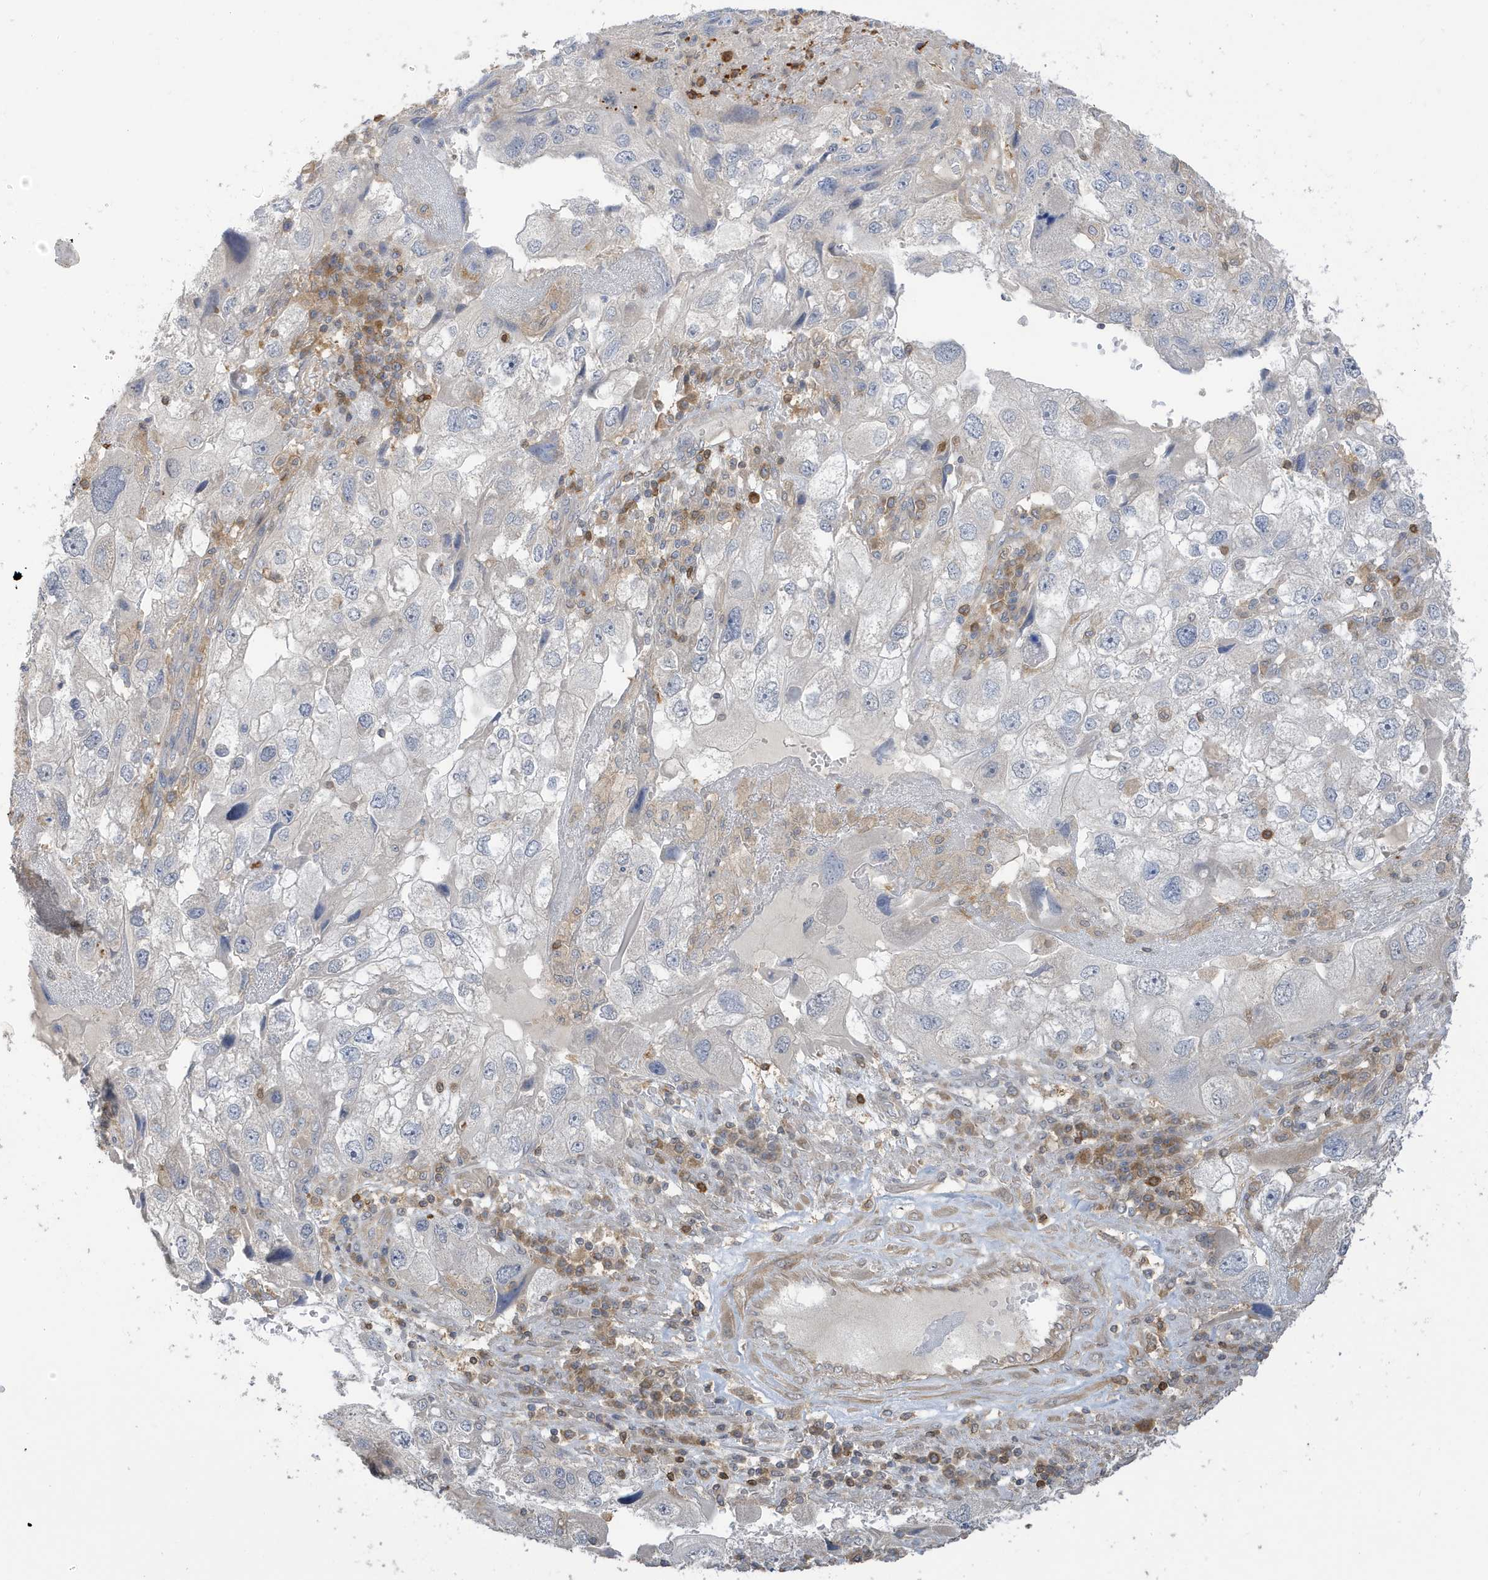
{"staining": {"intensity": "negative", "quantity": "none", "location": "none"}, "tissue": "endometrial cancer", "cell_type": "Tumor cells", "image_type": "cancer", "snomed": [{"axis": "morphology", "description": "Adenocarcinoma, NOS"}, {"axis": "topography", "description": "Endometrium"}], "caption": "Protein analysis of endometrial adenocarcinoma shows no significant staining in tumor cells. (Stains: DAB (3,3'-diaminobenzidine) IHC with hematoxylin counter stain, Microscopy: brightfield microscopy at high magnification).", "gene": "TAB3", "patient": {"sex": "female", "age": 49}}